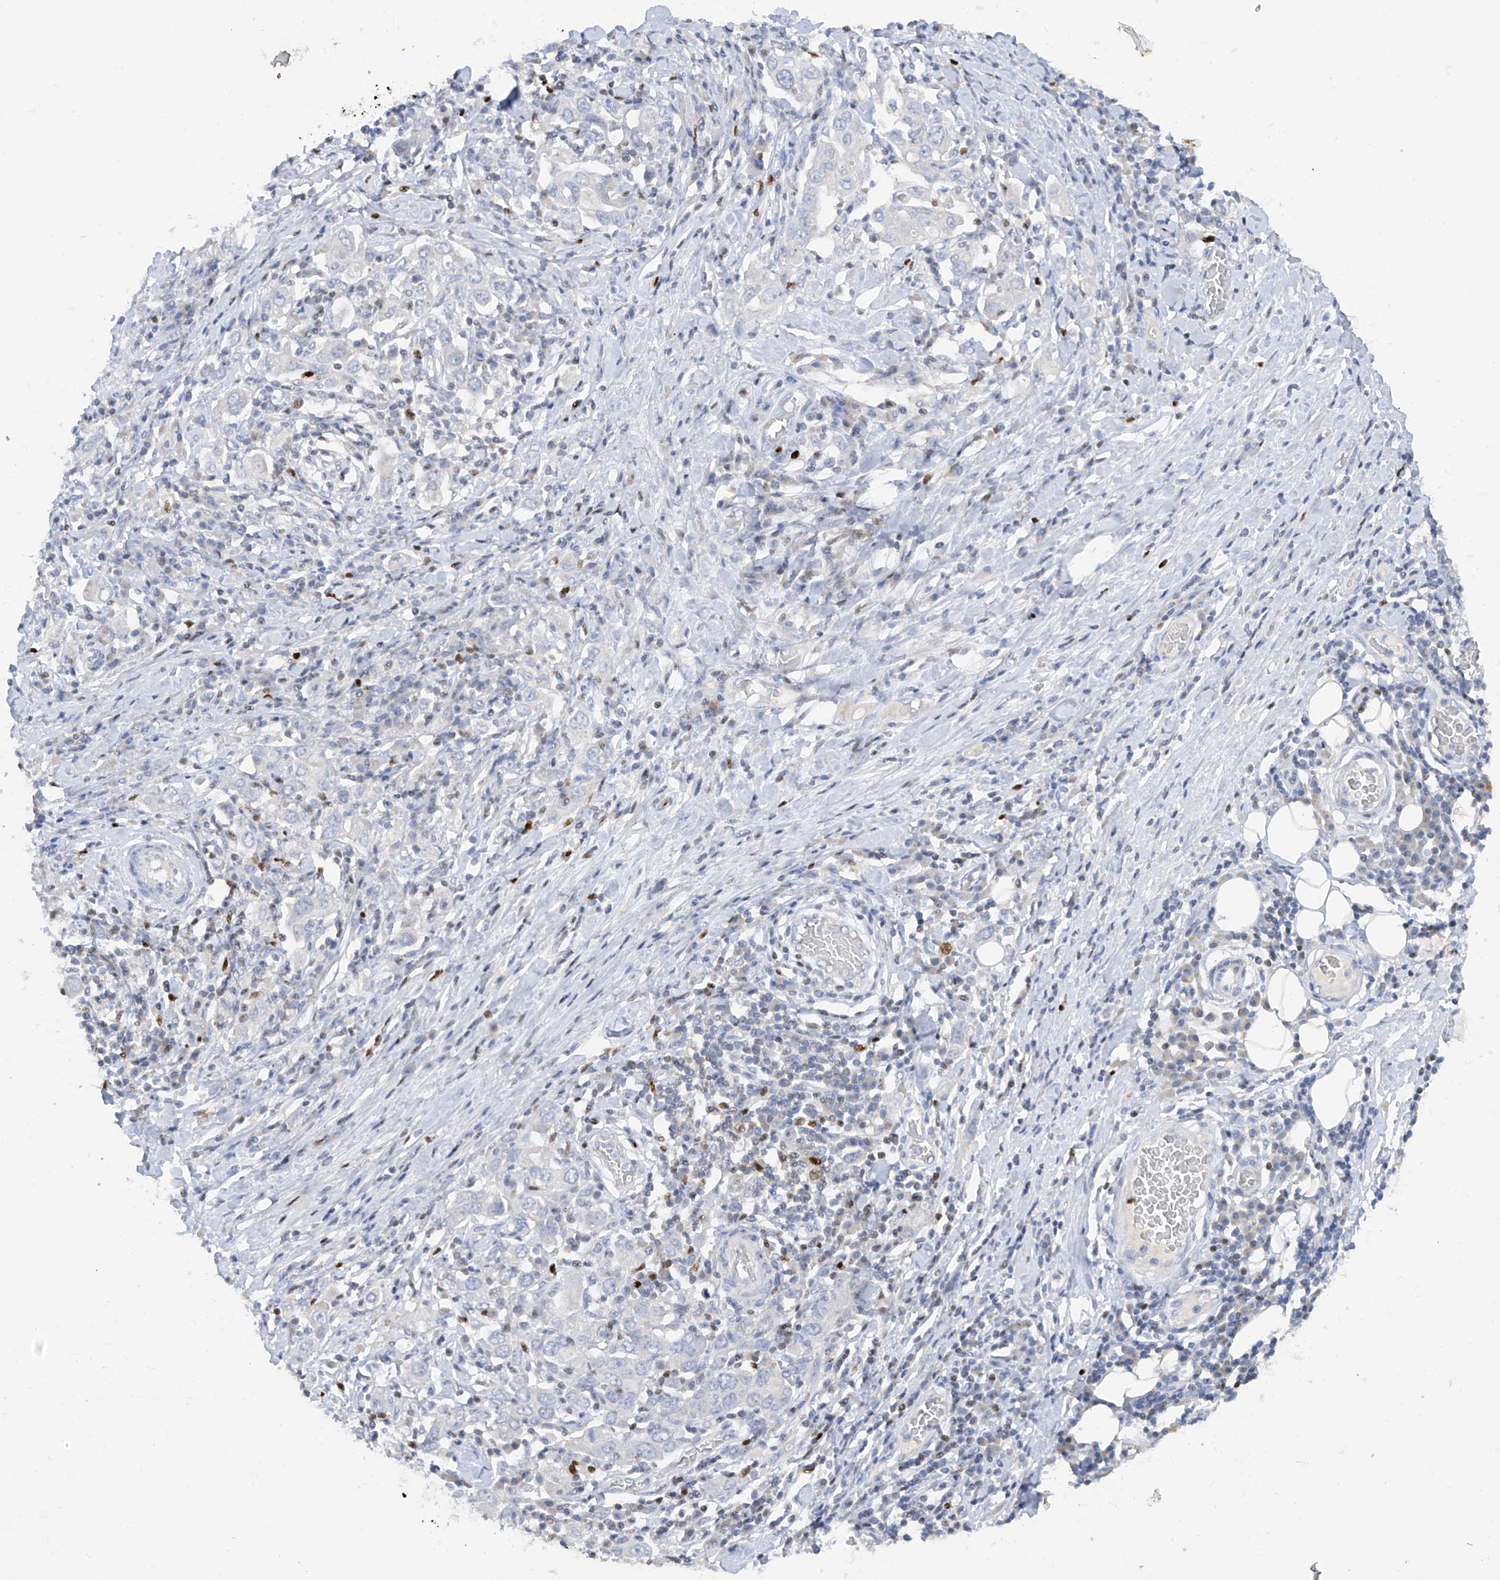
{"staining": {"intensity": "negative", "quantity": "none", "location": "none"}, "tissue": "stomach cancer", "cell_type": "Tumor cells", "image_type": "cancer", "snomed": [{"axis": "morphology", "description": "Adenocarcinoma, NOS"}, {"axis": "topography", "description": "Stomach, upper"}], "caption": "Immunohistochemical staining of human stomach cancer (adenocarcinoma) demonstrates no significant positivity in tumor cells.", "gene": "TBX21", "patient": {"sex": "male", "age": 62}}